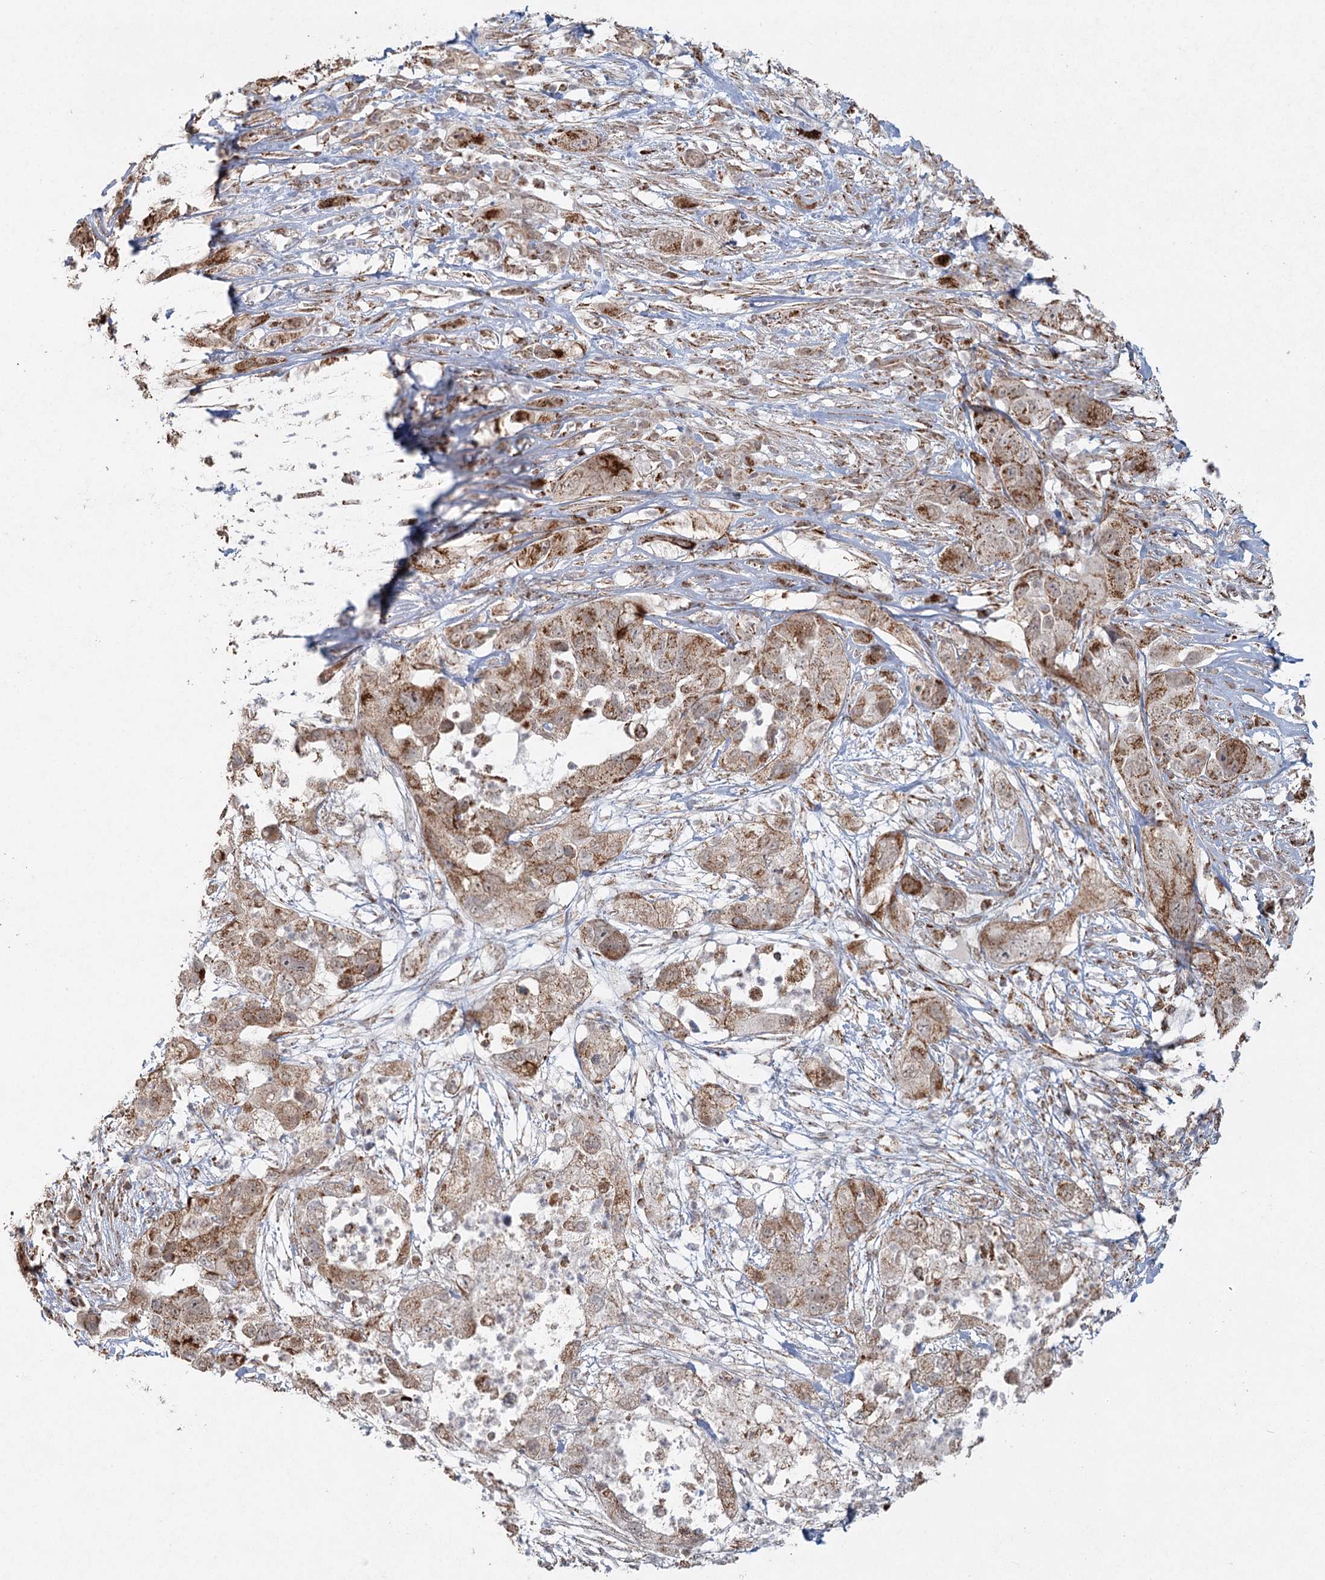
{"staining": {"intensity": "moderate", "quantity": ">75%", "location": "cytoplasmic/membranous"}, "tissue": "pancreatic cancer", "cell_type": "Tumor cells", "image_type": "cancer", "snomed": [{"axis": "morphology", "description": "Adenocarcinoma, NOS"}, {"axis": "topography", "description": "Pancreas"}], "caption": "Immunohistochemistry (IHC) micrograph of human pancreatic cancer (adenocarcinoma) stained for a protein (brown), which exhibits medium levels of moderate cytoplasmic/membranous expression in about >75% of tumor cells.", "gene": "LACTB", "patient": {"sex": "female", "age": 78}}